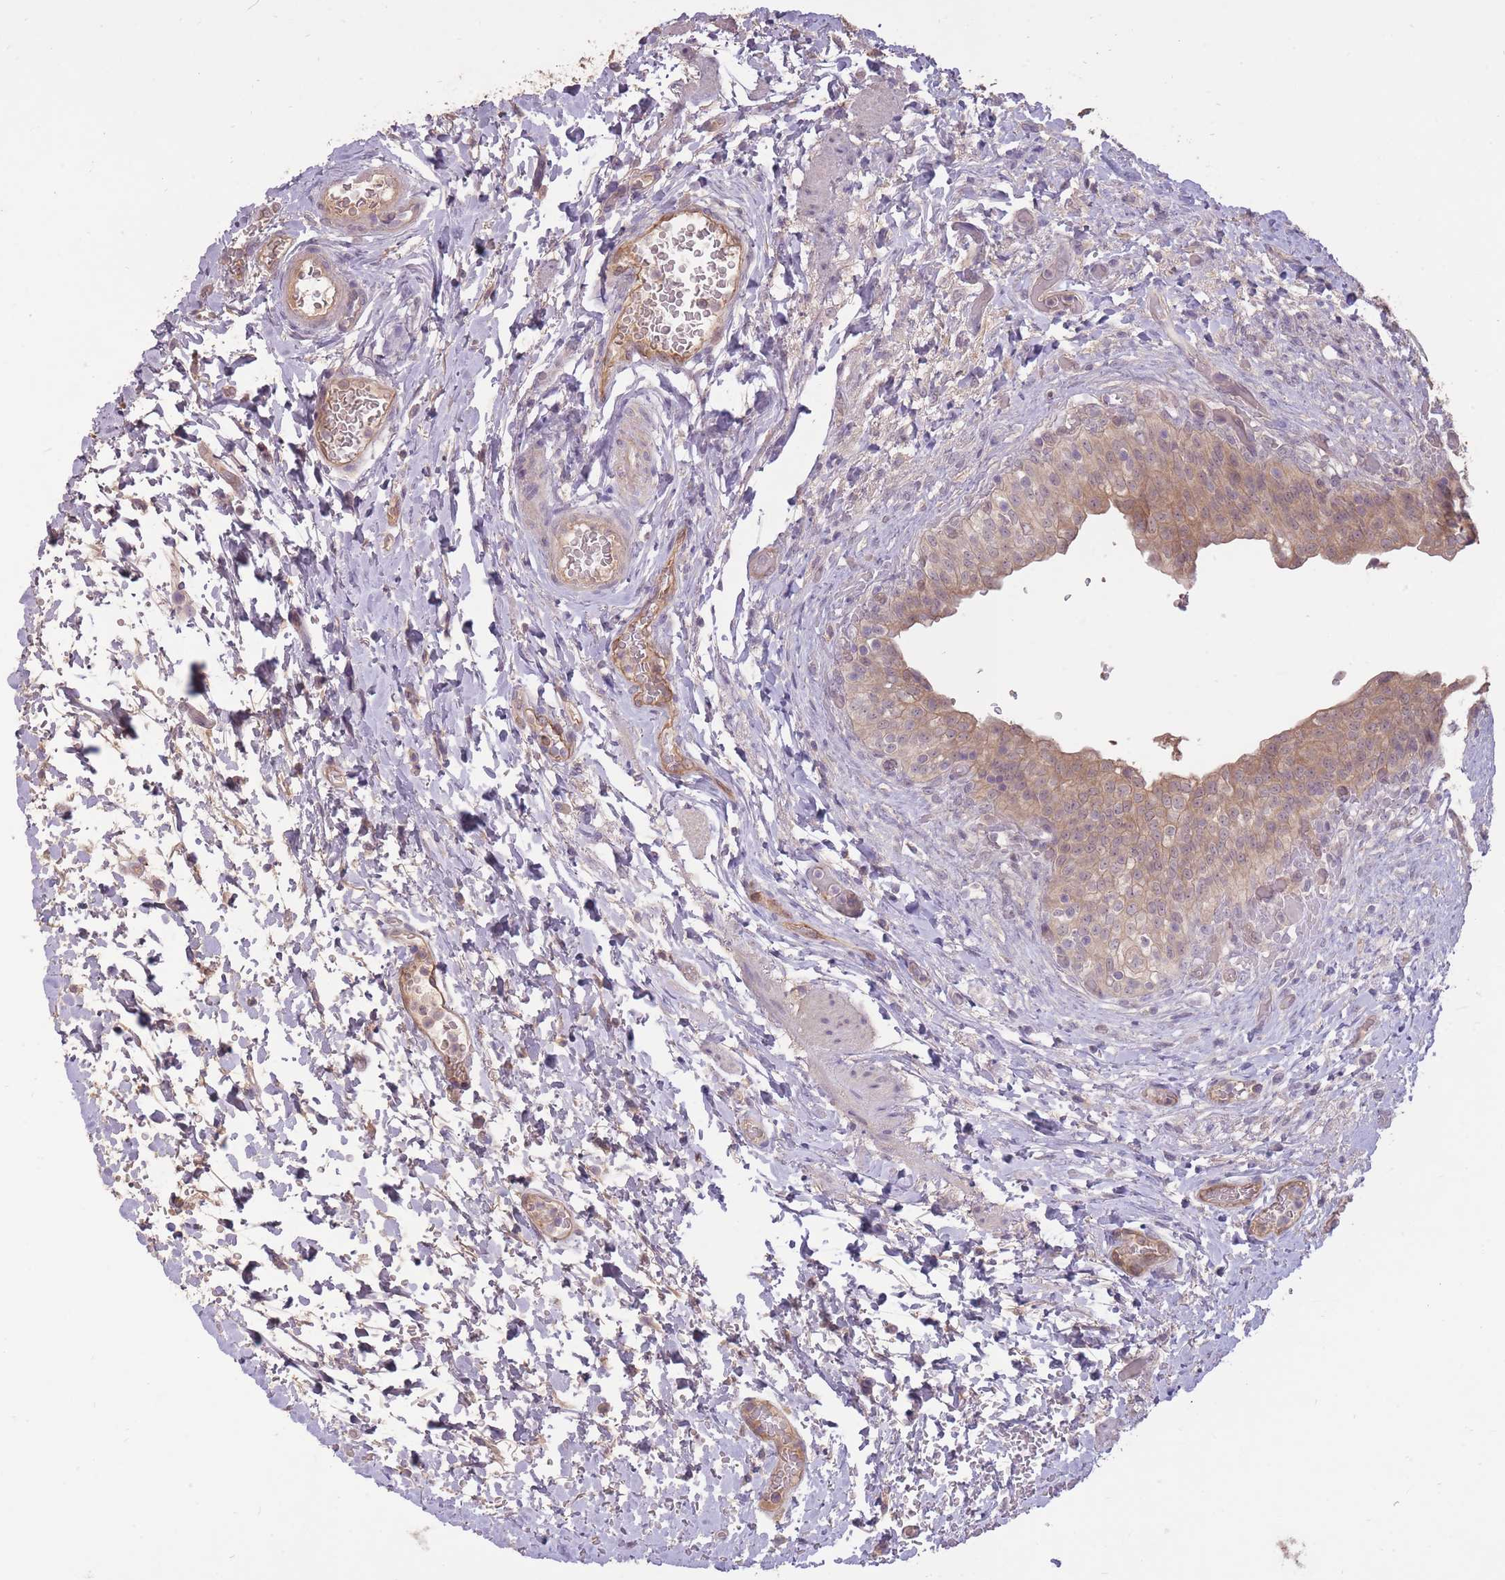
{"staining": {"intensity": "weak", "quantity": "25%-75%", "location": "cytoplasmic/membranous"}, "tissue": "urinary bladder", "cell_type": "Urothelial cells", "image_type": "normal", "snomed": [{"axis": "morphology", "description": "Normal tissue, NOS"}, {"axis": "topography", "description": "Urinary bladder"}], "caption": "Weak cytoplasmic/membranous positivity is appreciated in approximately 25%-75% of urothelial cells in unremarkable urinary bladder. The staining is performed using DAB brown chromogen to label protein expression. The nuclei are counter-stained blue using hematoxylin.", "gene": "LRATD2", "patient": {"sex": "male", "age": 69}}